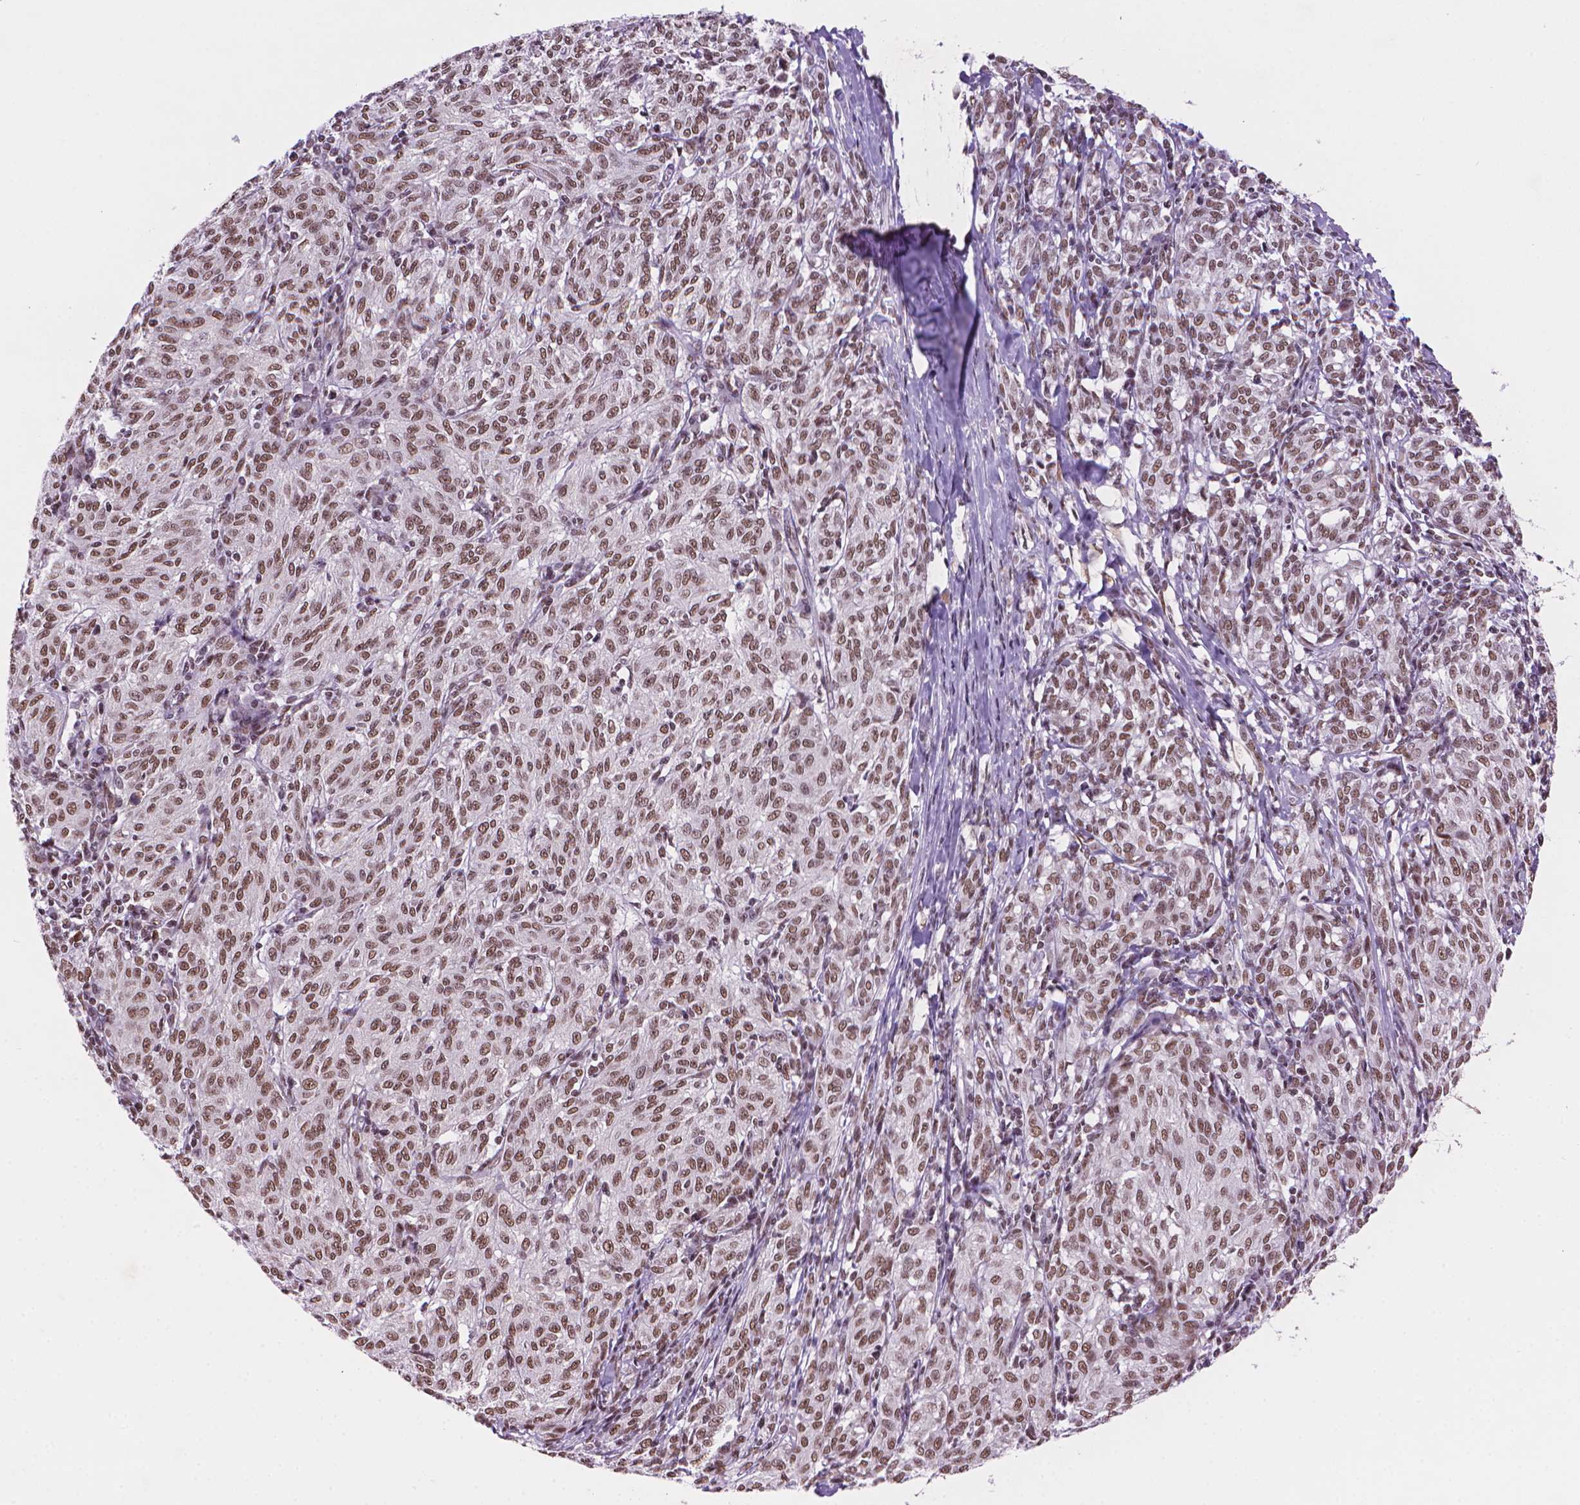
{"staining": {"intensity": "moderate", "quantity": ">75%", "location": "nuclear"}, "tissue": "melanoma", "cell_type": "Tumor cells", "image_type": "cancer", "snomed": [{"axis": "morphology", "description": "Malignant melanoma, NOS"}, {"axis": "topography", "description": "Skin"}], "caption": "Tumor cells show medium levels of moderate nuclear positivity in about >75% of cells in human malignant melanoma.", "gene": "RPA4", "patient": {"sex": "female", "age": 72}}